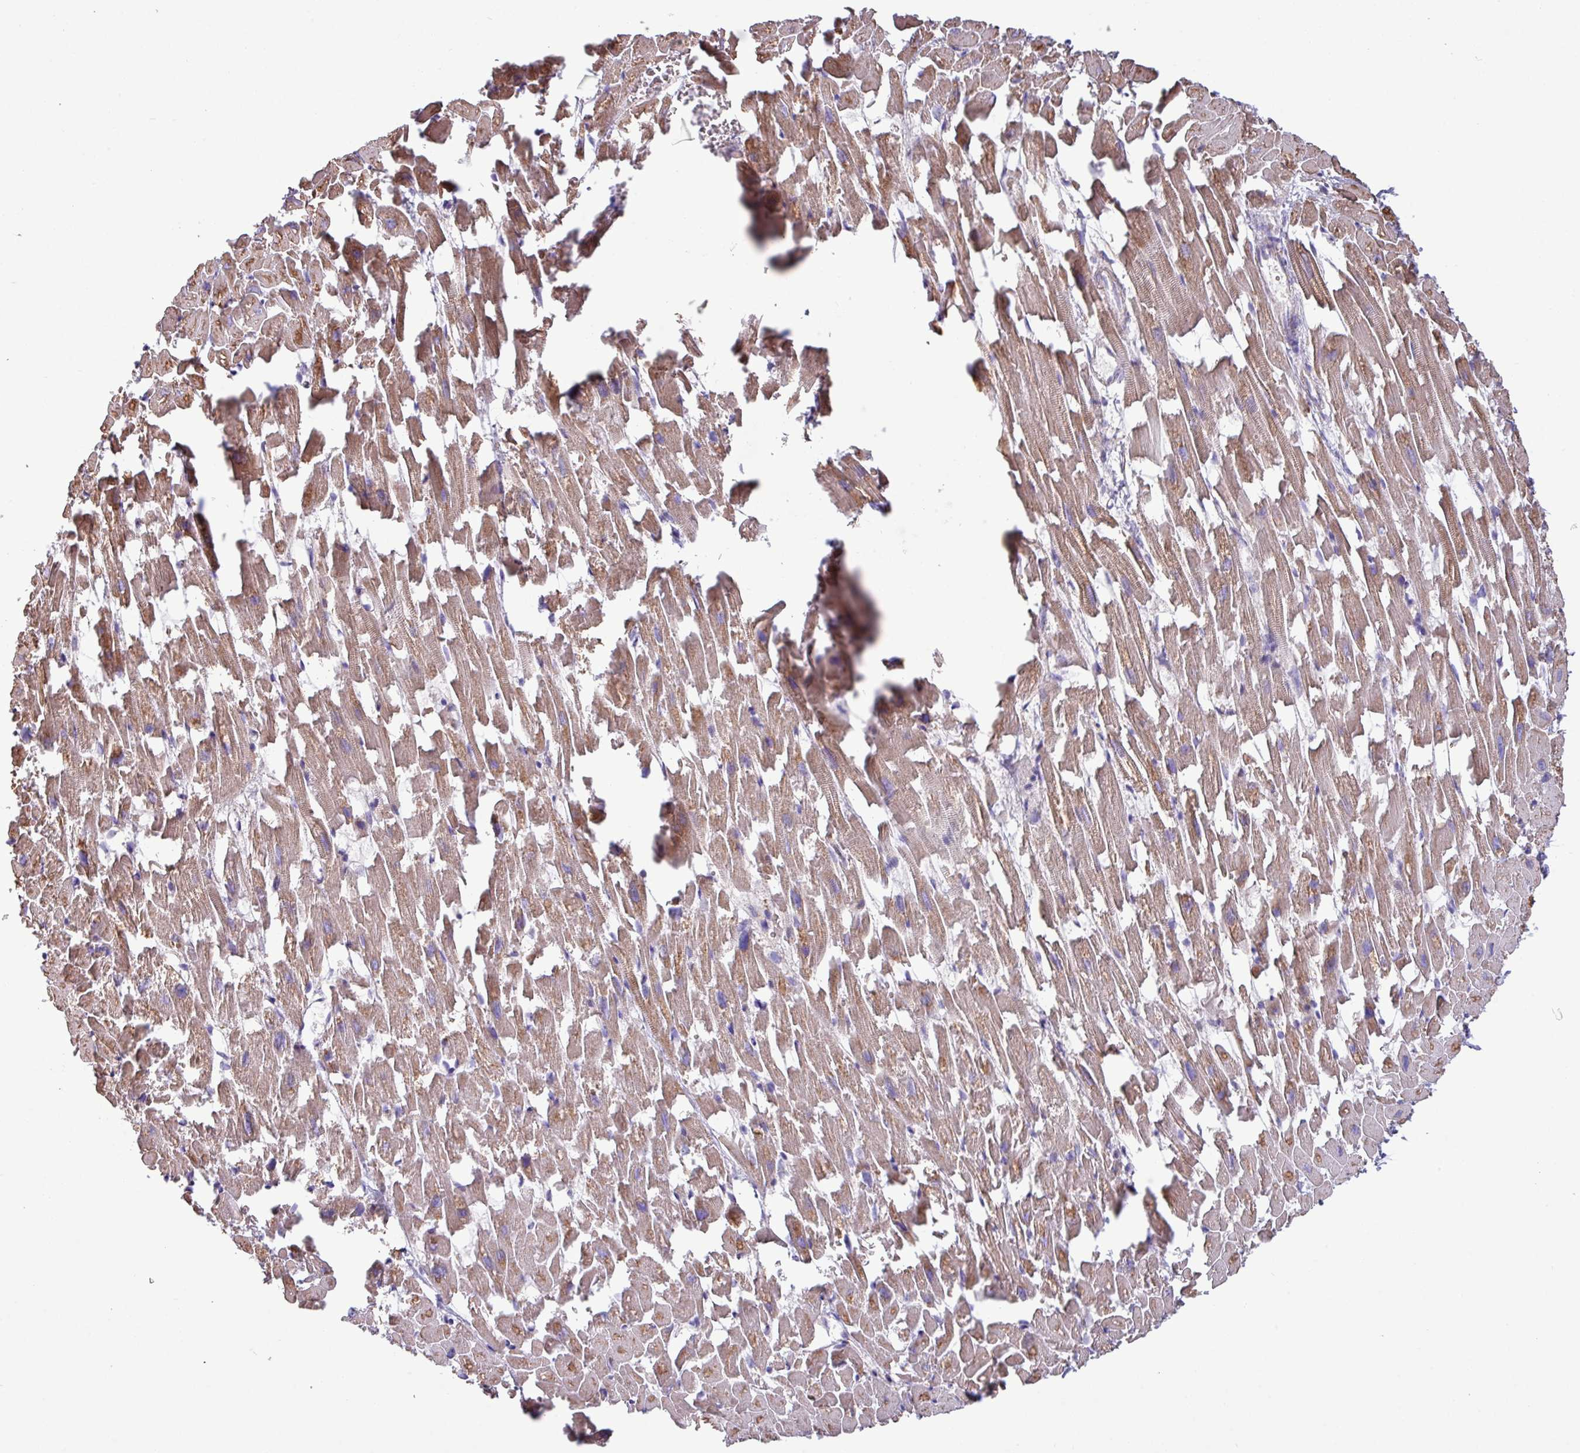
{"staining": {"intensity": "moderate", "quantity": ">75%", "location": "cytoplasmic/membranous"}, "tissue": "heart muscle", "cell_type": "Cardiomyocytes", "image_type": "normal", "snomed": [{"axis": "morphology", "description": "Normal tissue, NOS"}, {"axis": "topography", "description": "Heart"}], "caption": "This image demonstrates immunohistochemistry staining of benign heart muscle, with medium moderate cytoplasmic/membranous positivity in approximately >75% of cardiomyocytes.", "gene": "PPM1J", "patient": {"sex": "female", "age": 64}}